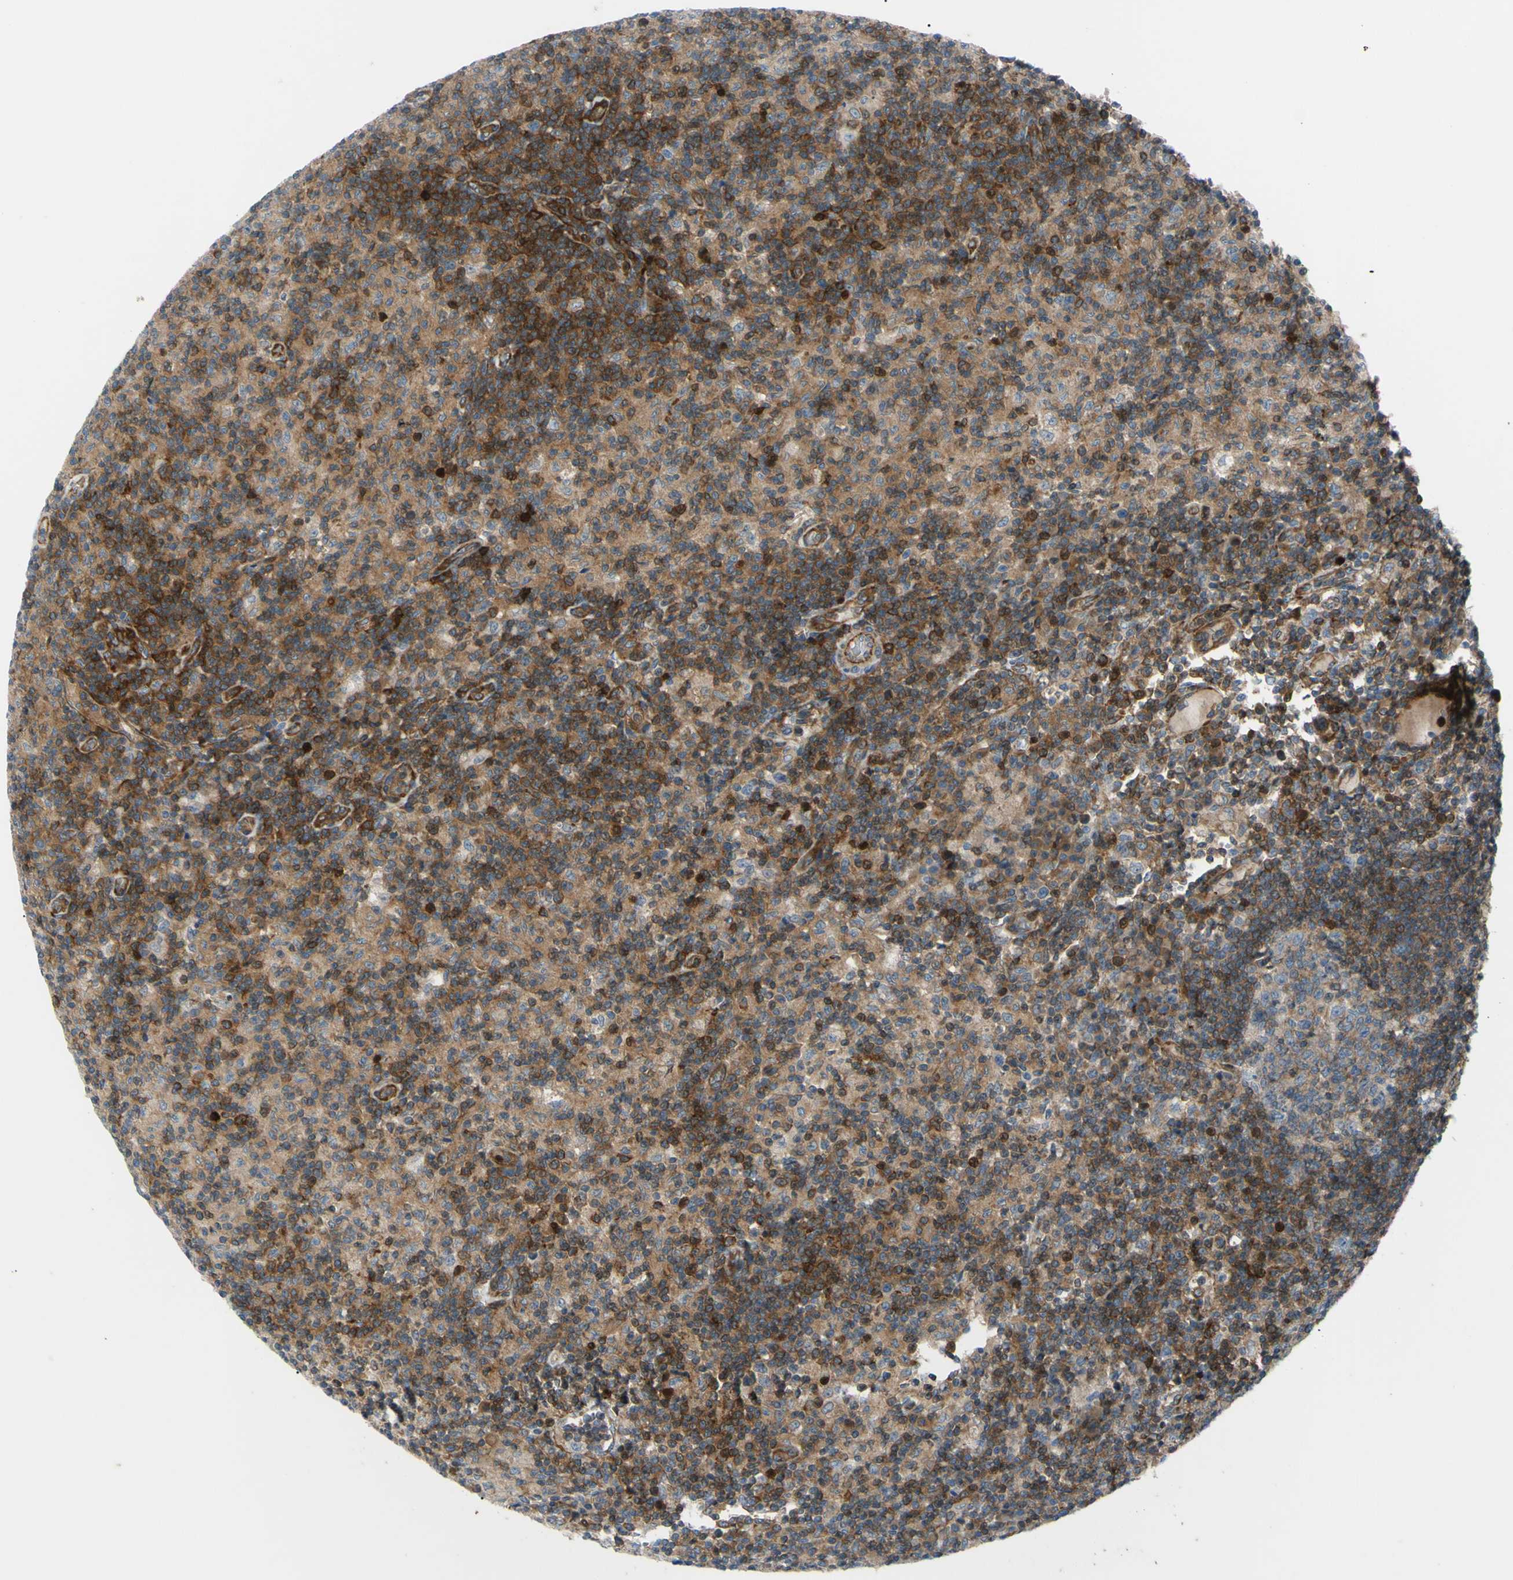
{"staining": {"intensity": "moderate", "quantity": ">75%", "location": "cytoplasmic/membranous"}, "tissue": "lymph node", "cell_type": "Germinal center cells", "image_type": "normal", "snomed": [{"axis": "morphology", "description": "Normal tissue, NOS"}, {"axis": "morphology", "description": "Inflammation, NOS"}, {"axis": "topography", "description": "Lymph node"}], "caption": "Lymph node stained for a protein (brown) reveals moderate cytoplasmic/membranous positive positivity in about >75% of germinal center cells.", "gene": "PAK2", "patient": {"sex": "male", "age": 55}}